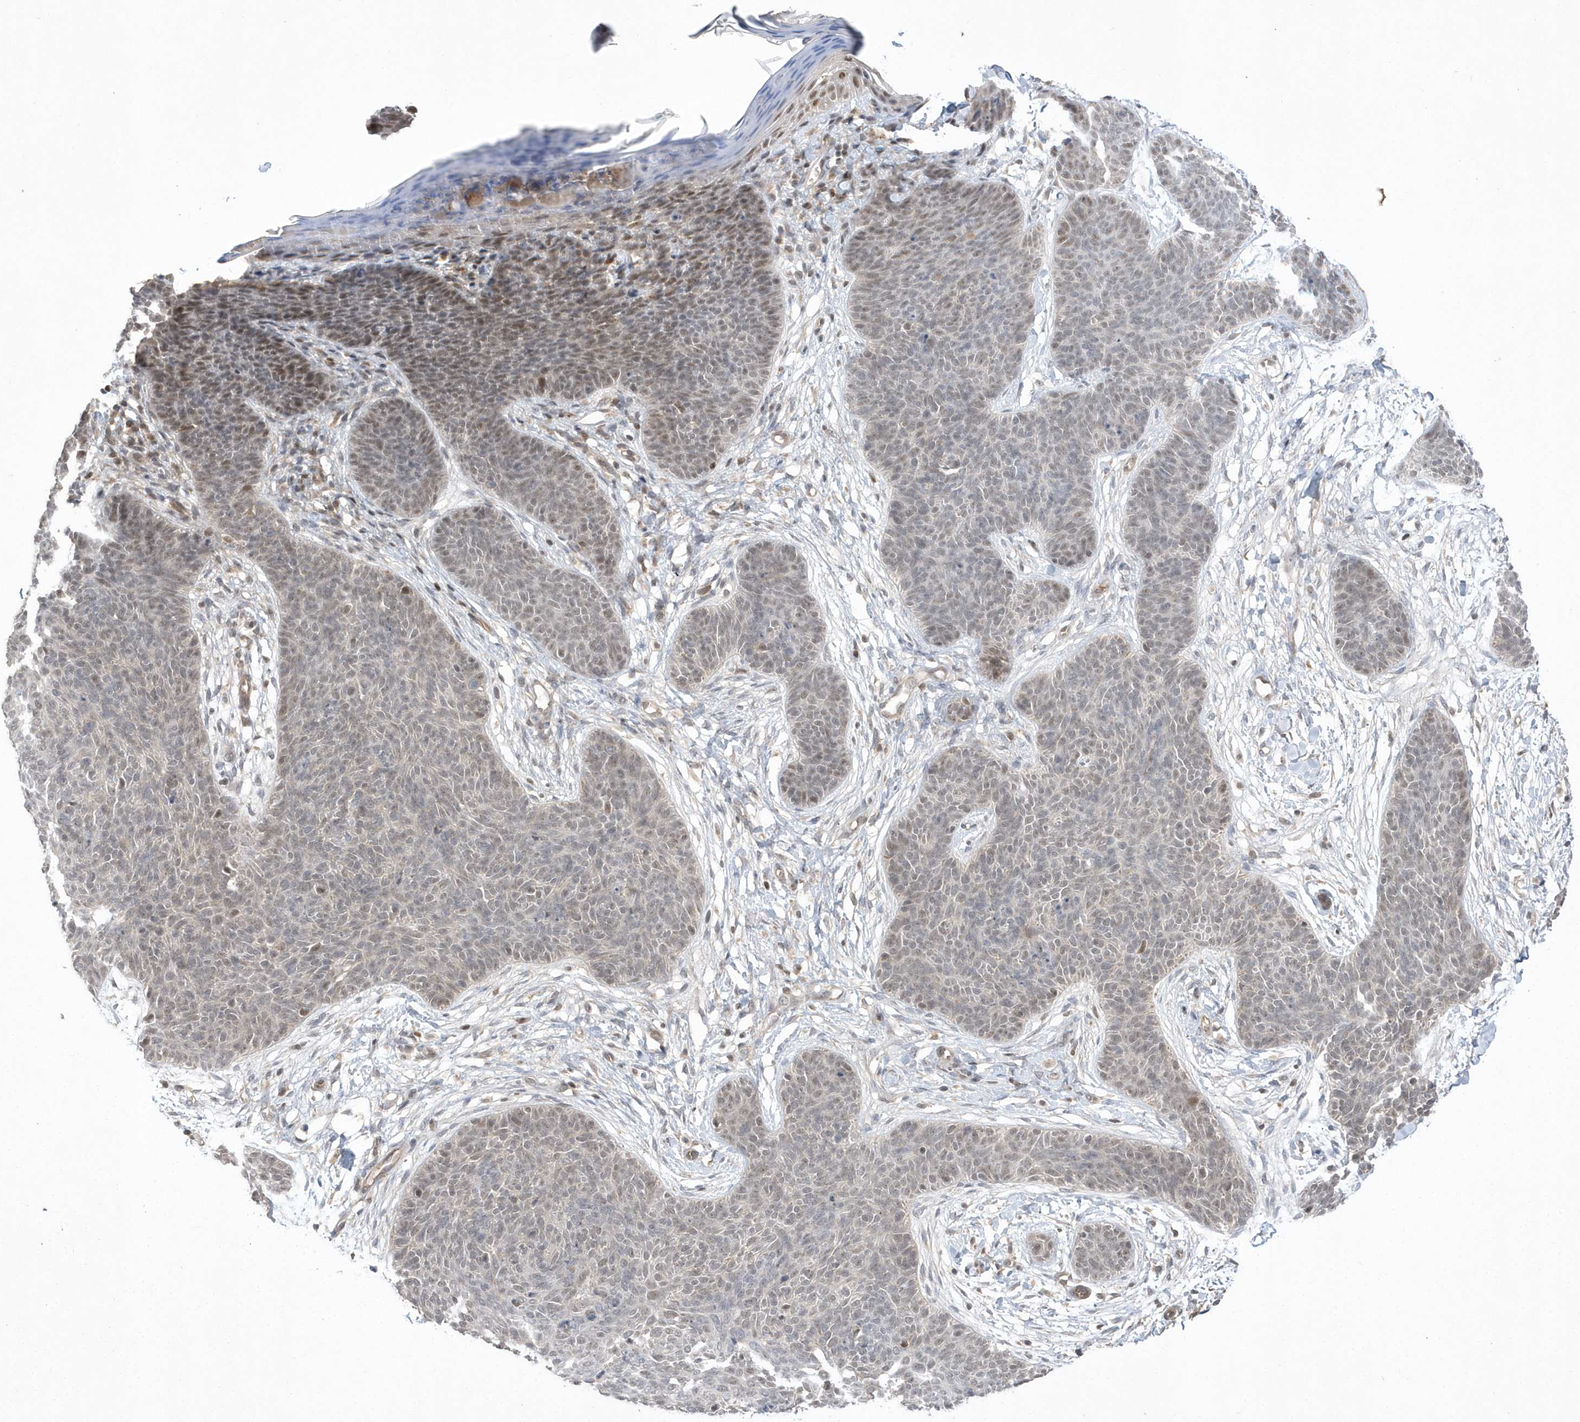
{"staining": {"intensity": "weak", "quantity": "<25%", "location": "nuclear"}, "tissue": "skin cancer", "cell_type": "Tumor cells", "image_type": "cancer", "snomed": [{"axis": "morphology", "description": "Basal cell carcinoma"}, {"axis": "topography", "description": "Skin"}], "caption": "IHC histopathology image of neoplastic tissue: skin basal cell carcinoma stained with DAB (3,3'-diaminobenzidine) exhibits no significant protein staining in tumor cells.", "gene": "TMEM132B", "patient": {"sex": "male", "age": 85}}